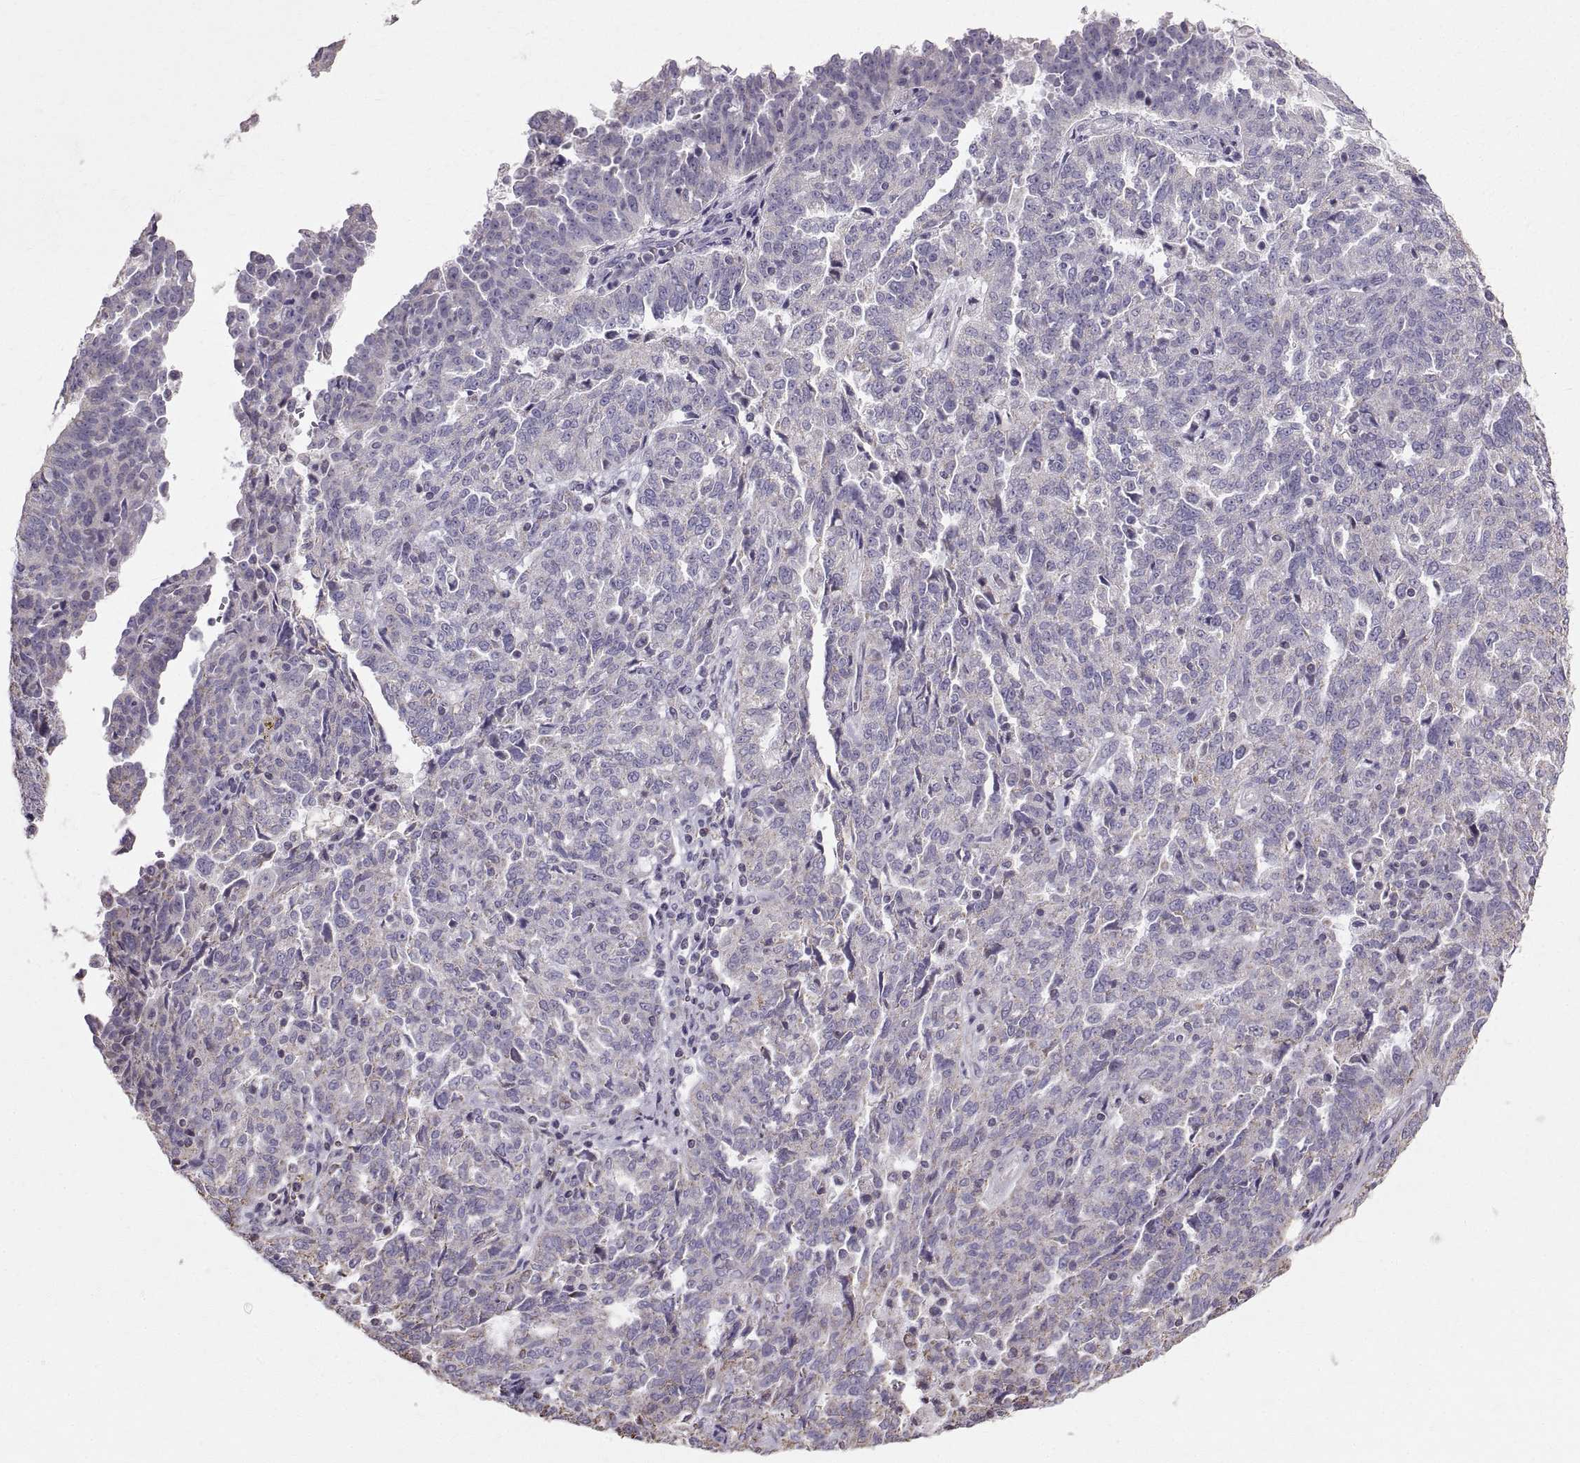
{"staining": {"intensity": "weak", "quantity": "25%-75%", "location": "cytoplasmic/membranous"}, "tissue": "ovarian cancer", "cell_type": "Tumor cells", "image_type": "cancer", "snomed": [{"axis": "morphology", "description": "Cystadenocarcinoma, serous, NOS"}, {"axis": "topography", "description": "Ovary"}], "caption": "A brown stain shows weak cytoplasmic/membranous expression of a protein in ovarian cancer tumor cells.", "gene": "STMND1", "patient": {"sex": "female", "age": 67}}